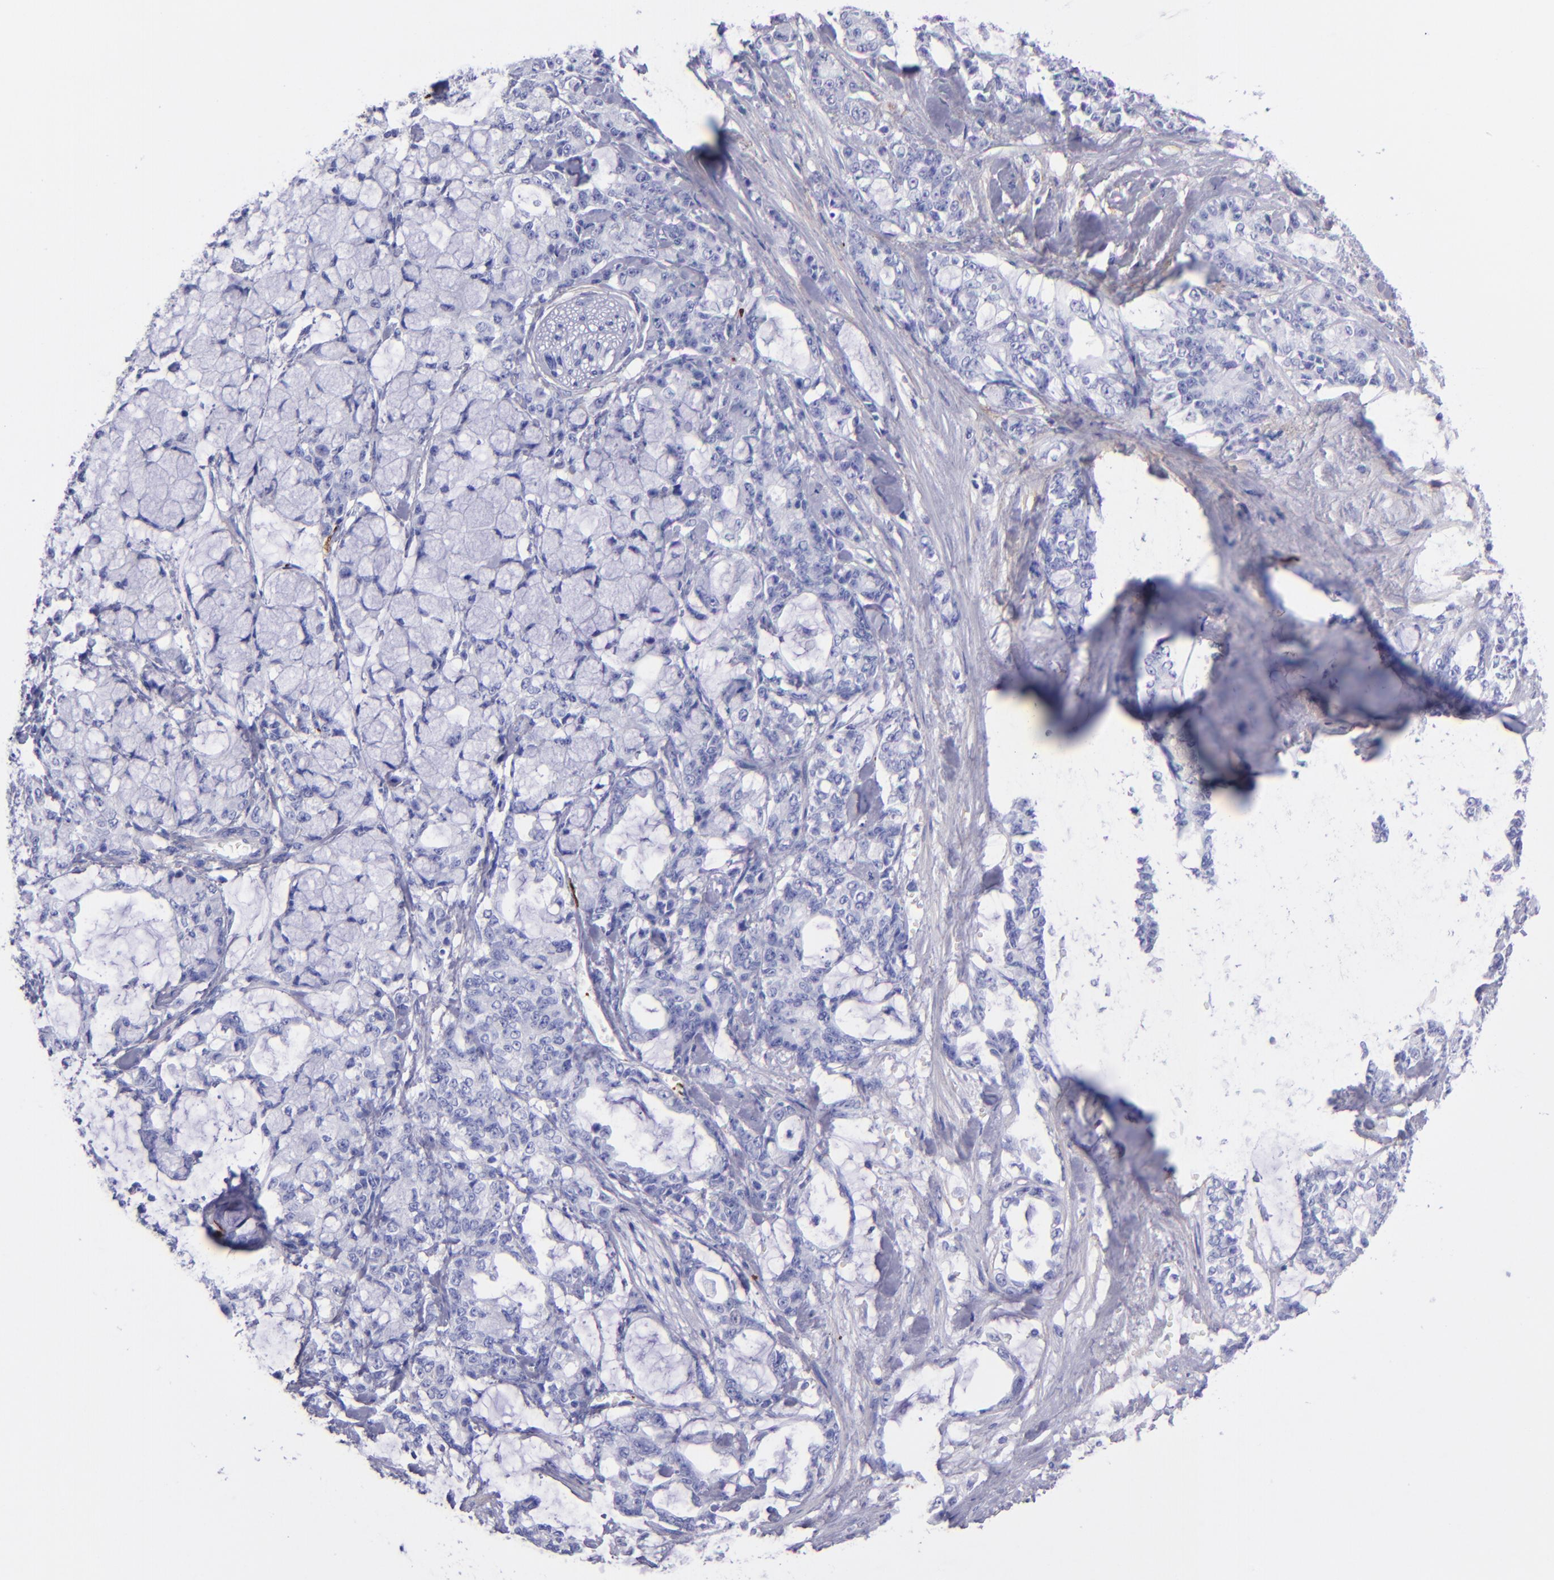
{"staining": {"intensity": "negative", "quantity": "none", "location": "none"}, "tissue": "pancreatic cancer", "cell_type": "Tumor cells", "image_type": "cancer", "snomed": [{"axis": "morphology", "description": "Adenocarcinoma, NOS"}, {"axis": "topography", "description": "Pancreas"}], "caption": "Immunohistochemistry micrograph of human pancreatic cancer stained for a protein (brown), which displays no expression in tumor cells.", "gene": "EFCAB13", "patient": {"sex": "female", "age": 73}}